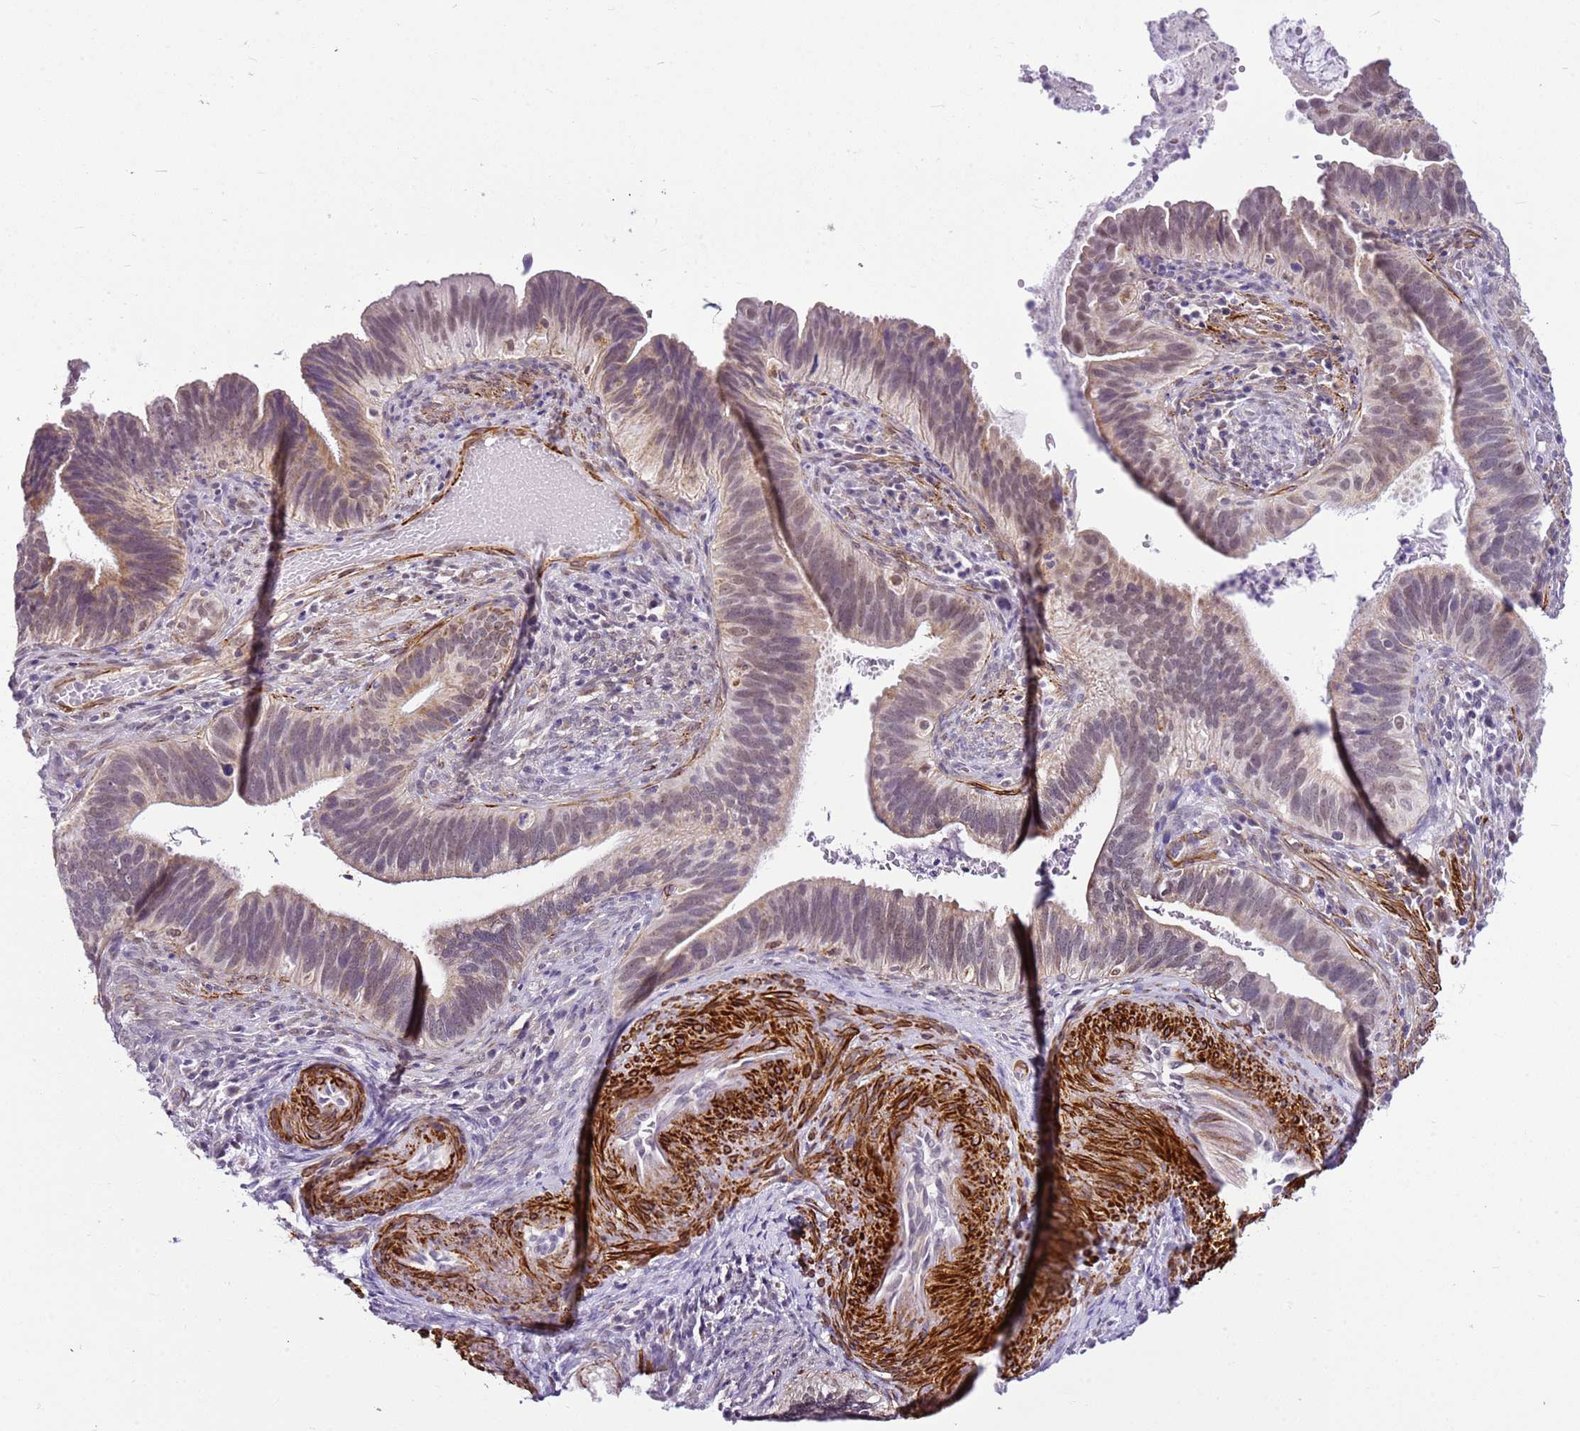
{"staining": {"intensity": "weak", "quantity": "<25%", "location": "cytoplasmic/membranous,nuclear"}, "tissue": "cervical cancer", "cell_type": "Tumor cells", "image_type": "cancer", "snomed": [{"axis": "morphology", "description": "Adenocarcinoma, NOS"}, {"axis": "topography", "description": "Cervix"}], "caption": "This is an immunohistochemistry image of cervical adenocarcinoma. There is no positivity in tumor cells.", "gene": "SMIM4", "patient": {"sex": "female", "age": 42}}